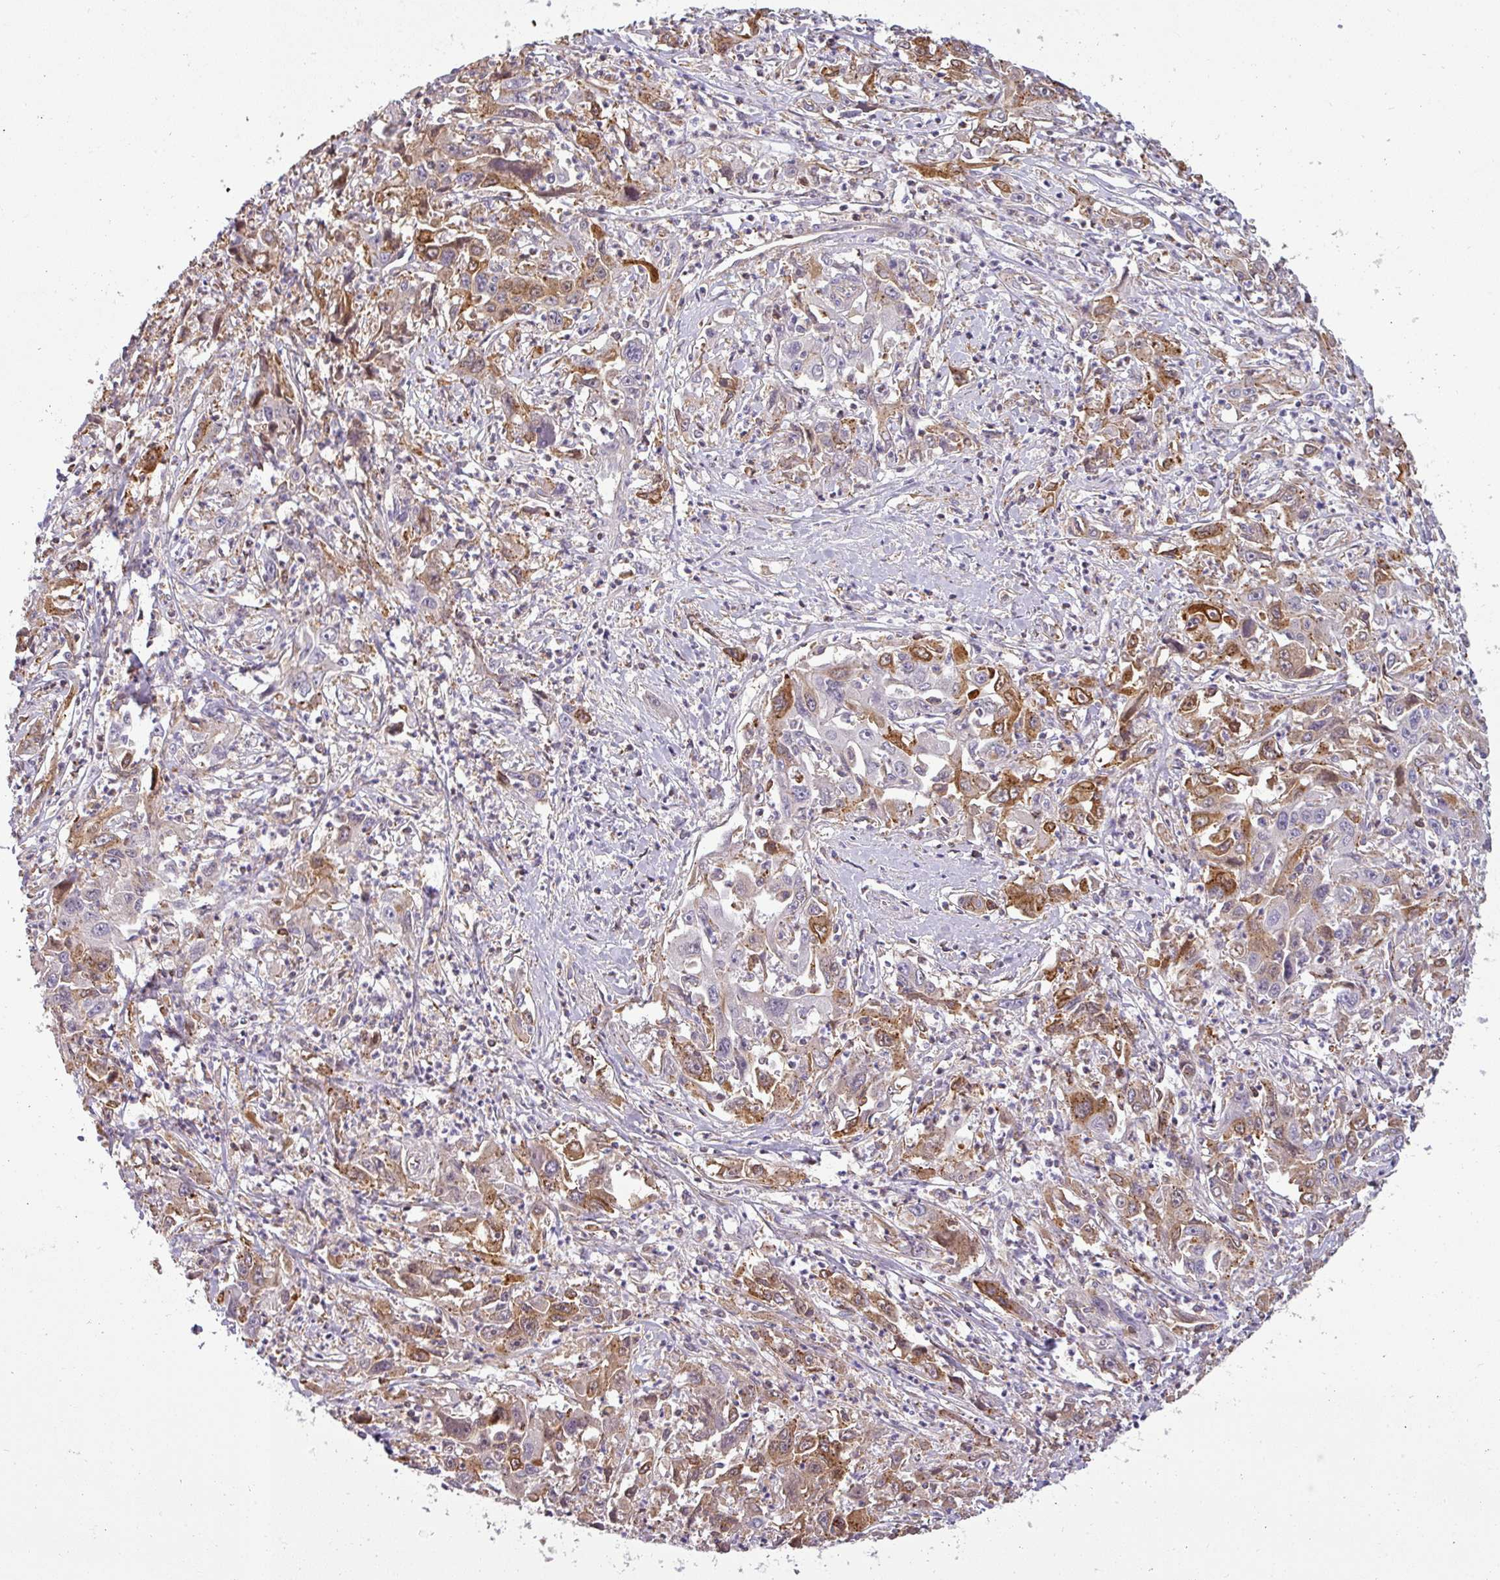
{"staining": {"intensity": "weak", "quantity": "<25%", "location": "cytoplasmic/membranous"}, "tissue": "liver cancer", "cell_type": "Tumor cells", "image_type": "cancer", "snomed": [{"axis": "morphology", "description": "Carcinoma, Hepatocellular, NOS"}, {"axis": "topography", "description": "Liver"}], "caption": "A high-resolution photomicrograph shows immunohistochemistry (IHC) staining of hepatocellular carcinoma (liver), which reveals no significant positivity in tumor cells.", "gene": "ZNF835", "patient": {"sex": "male", "age": 63}}